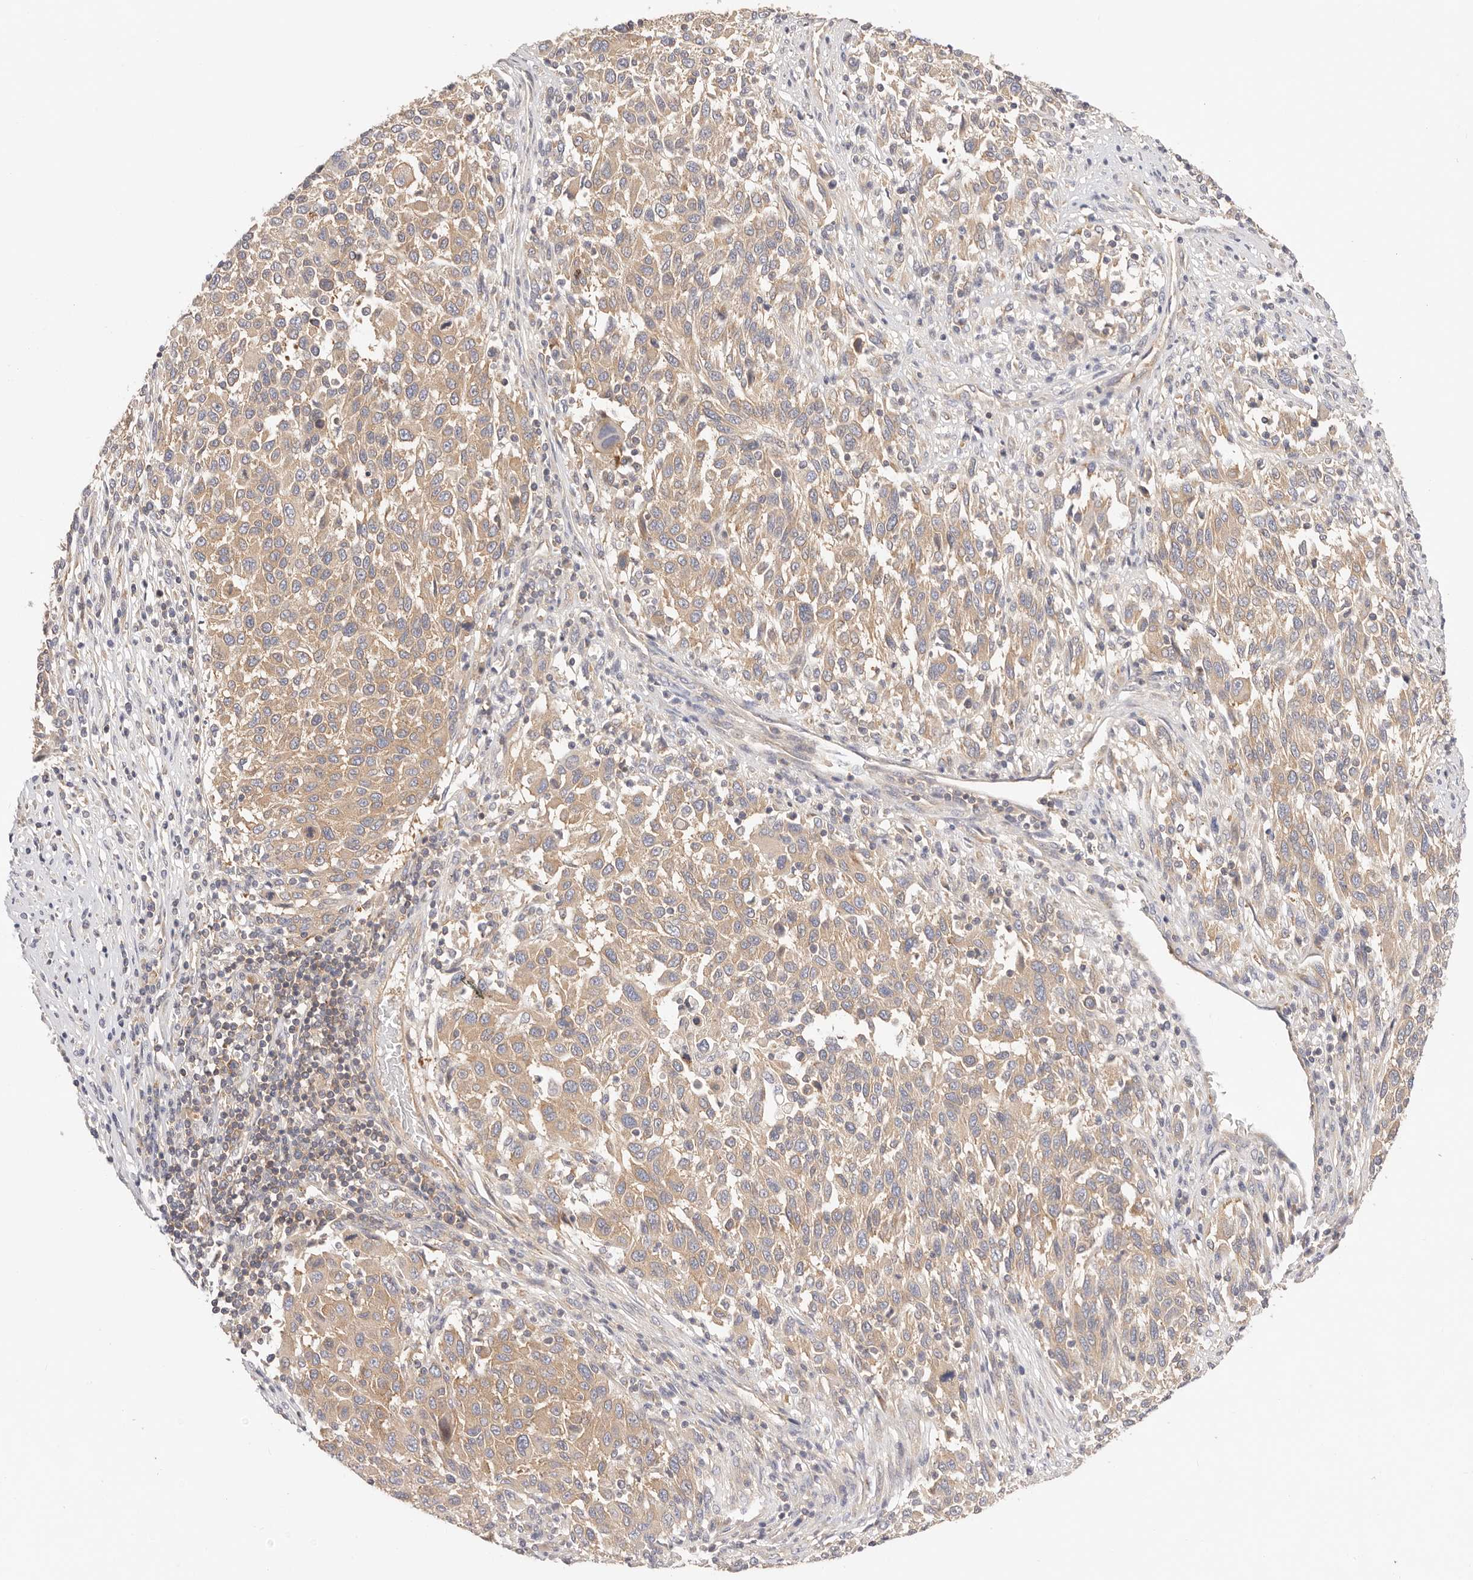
{"staining": {"intensity": "moderate", "quantity": ">75%", "location": "cytoplasmic/membranous"}, "tissue": "melanoma", "cell_type": "Tumor cells", "image_type": "cancer", "snomed": [{"axis": "morphology", "description": "Malignant melanoma, Metastatic site"}, {"axis": "topography", "description": "Lymph node"}], "caption": "Protein staining of malignant melanoma (metastatic site) tissue demonstrates moderate cytoplasmic/membranous positivity in approximately >75% of tumor cells.", "gene": "KCMF1", "patient": {"sex": "male", "age": 61}}